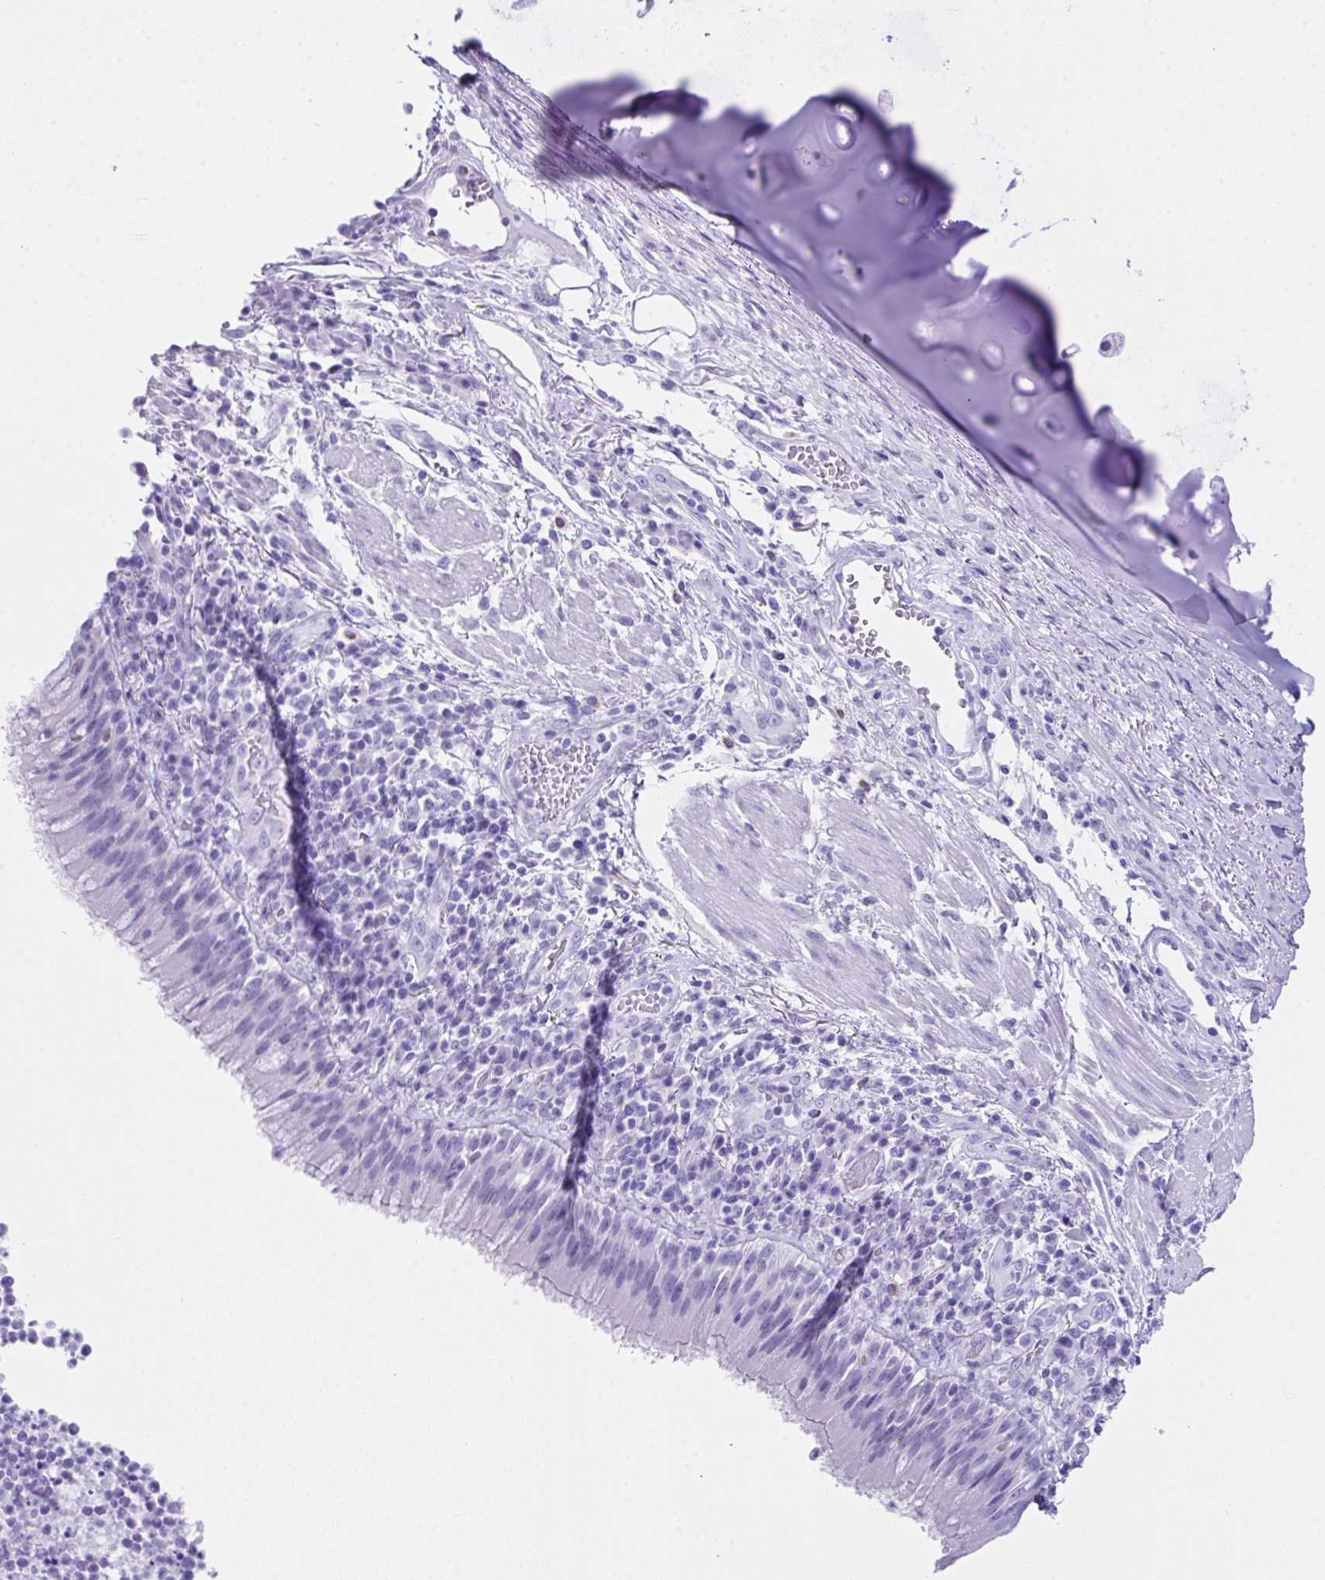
{"staining": {"intensity": "negative", "quantity": "none", "location": "none"}, "tissue": "bronchus", "cell_type": "Respiratory epithelial cells", "image_type": "normal", "snomed": [{"axis": "morphology", "description": "Normal tissue, NOS"}, {"axis": "topography", "description": "Cartilage tissue"}, {"axis": "topography", "description": "Bronchus"}], "caption": "A high-resolution histopathology image shows immunohistochemistry (IHC) staining of unremarkable bronchus, which displays no significant expression in respiratory epithelial cells.", "gene": "LGALS4", "patient": {"sex": "male", "age": 56}}